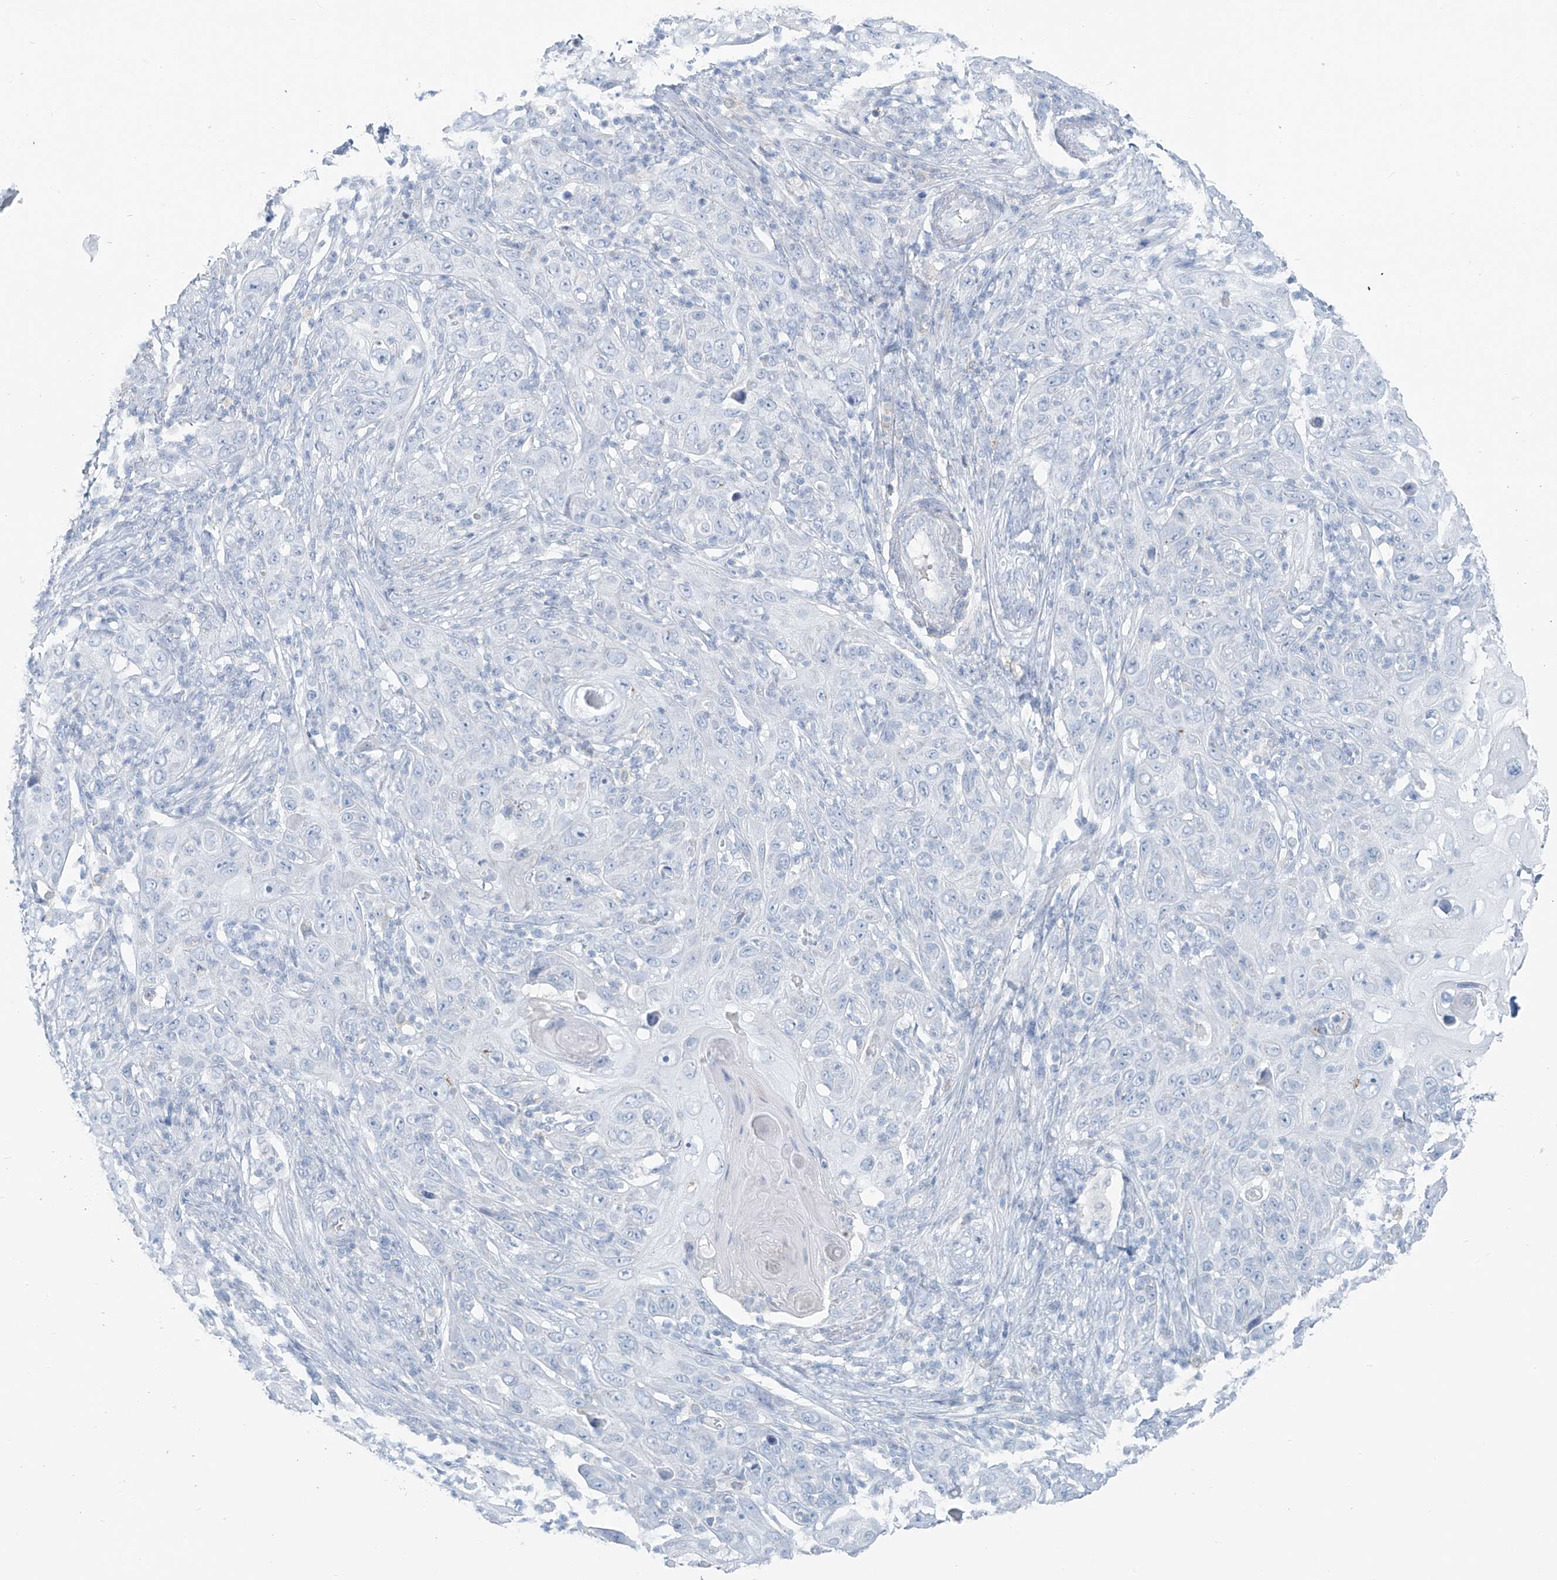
{"staining": {"intensity": "negative", "quantity": "none", "location": "none"}, "tissue": "skin cancer", "cell_type": "Tumor cells", "image_type": "cancer", "snomed": [{"axis": "morphology", "description": "Squamous cell carcinoma, NOS"}, {"axis": "topography", "description": "Skin"}], "caption": "Immunohistochemistry (IHC) of skin squamous cell carcinoma reveals no staining in tumor cells.", "gene": "SLC25A43", "patient": {"sex": "female", "age": 88}}